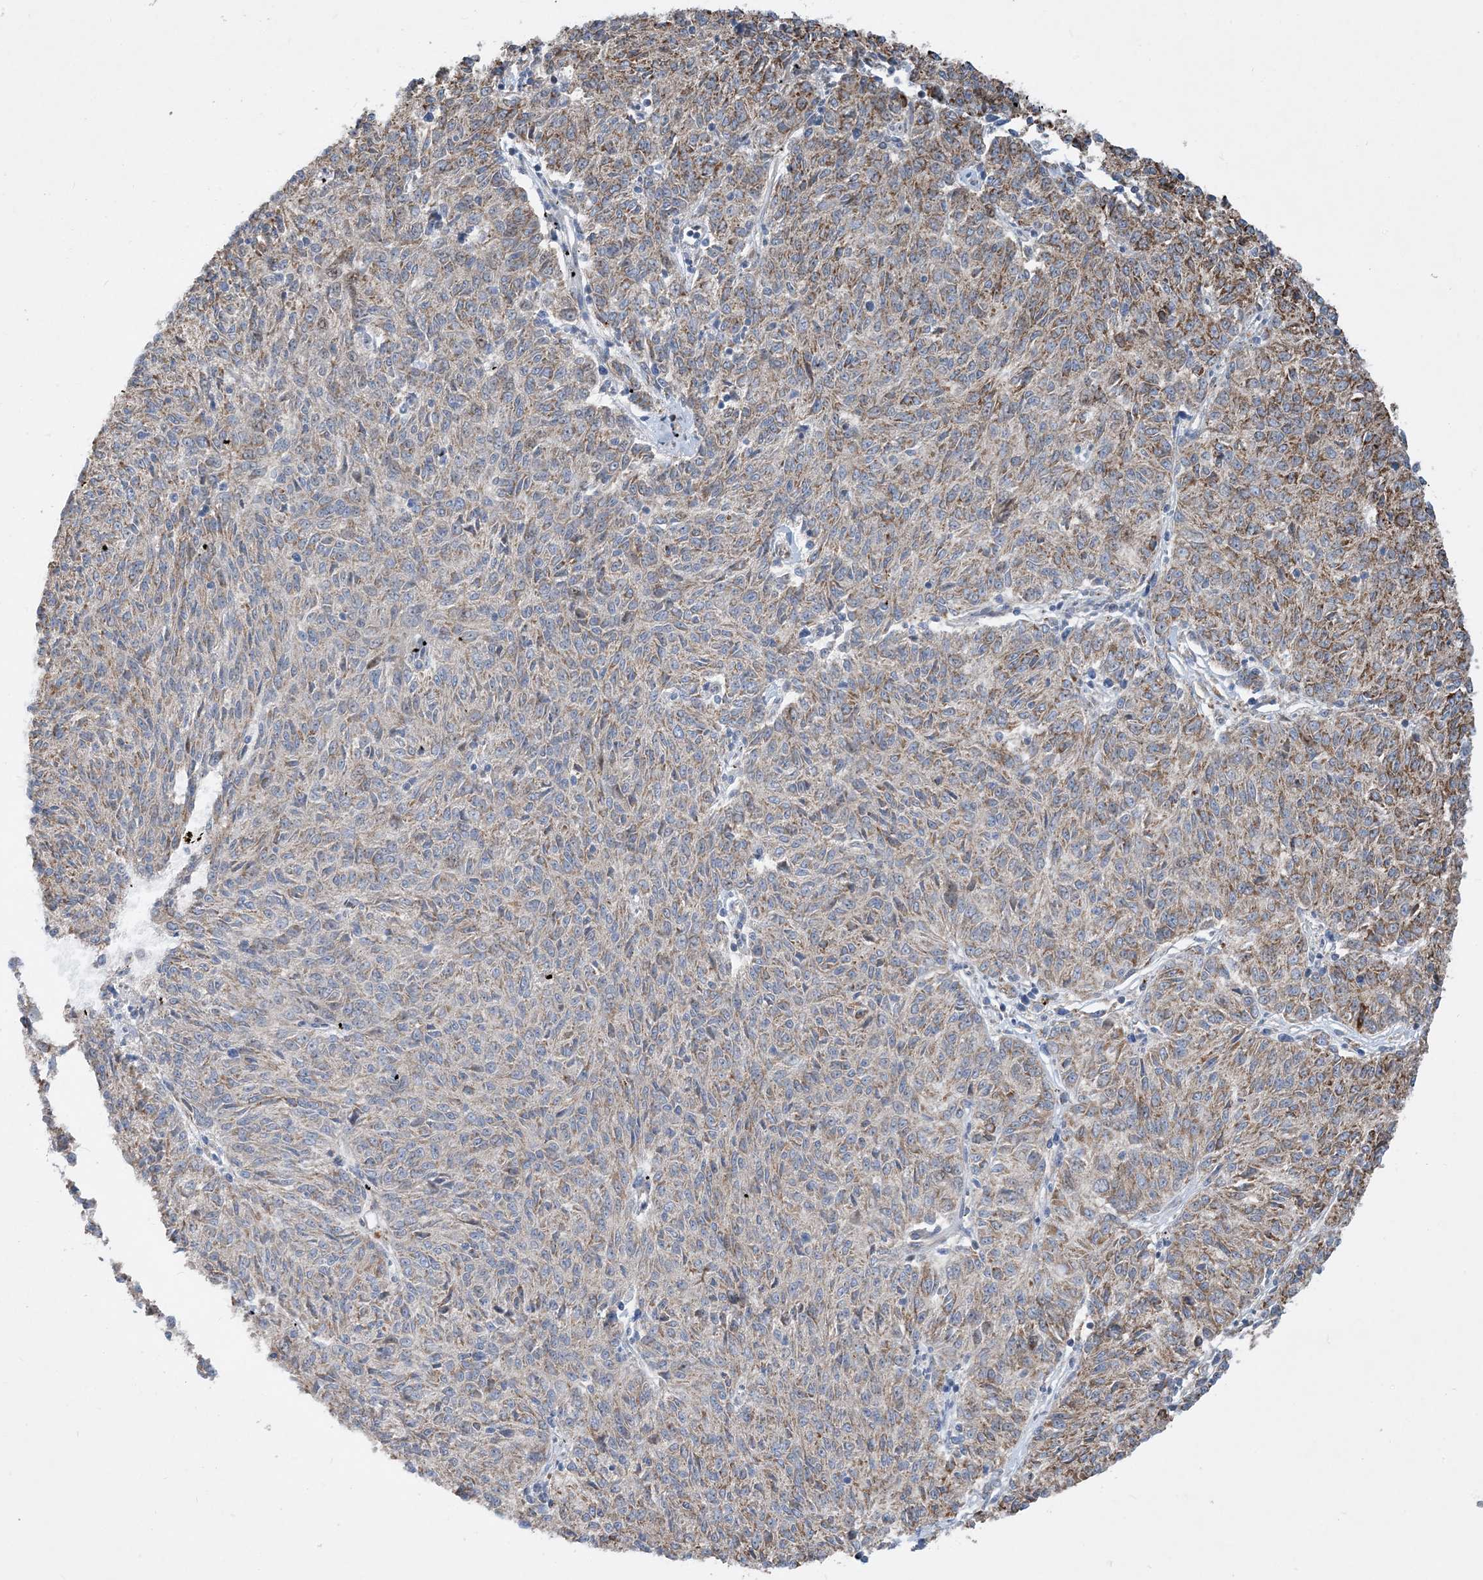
{"staining": {"intensity": "moderate", "quantity": "25%-75%", "location": "cytoplasmic/membranous"}, "tissue": "melanoma", "cell_type": "Tumor cells", "image_type": "cancer", "snomed": [{"axis": "morphology", "description": "Malignant melanoma, NOS"}, {"axis": "topography", "description": "Skin"}], "caption": "Melanoma stained with a protein marker displays moderate staining in tumor cells.", "gene": "PCDHGA1", "patient": {"sex": "female", "age": 72}}